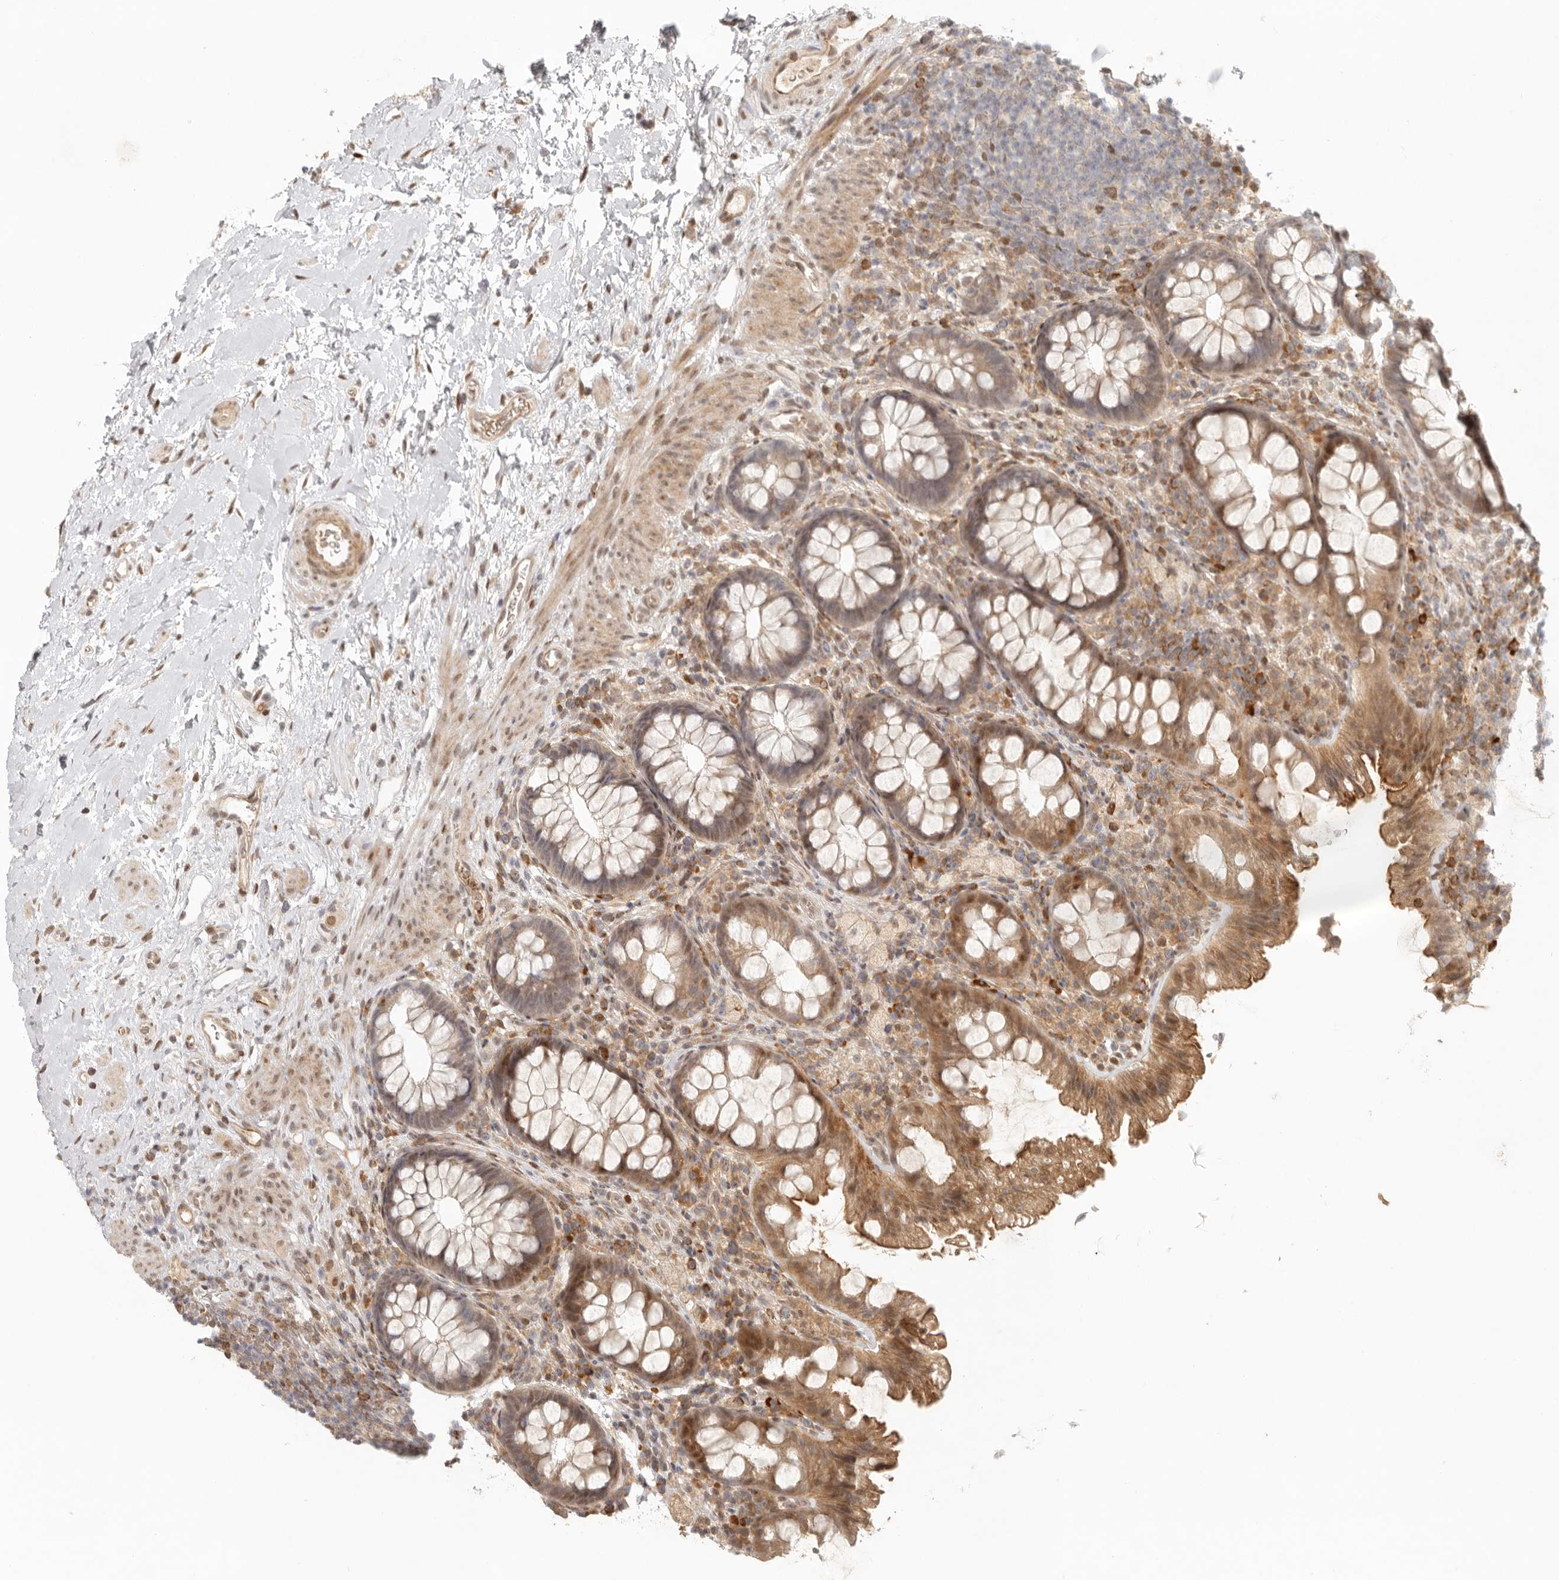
{"staining": {"intensity": "weak", "quantity": ">75%", "location": "cytoplasmic/membranous,nuclear"}, "tissue": "colon", "cell_type": "Endothelial cells", "image_type": "normal", "snomed": [{"axis": "morphology", "description": "Normal tissue, NOS"}, {"axis": "topography", "description": "Colon"}], "caption": "Human colon stained for a protein (brown) demonstrates weak cytoplasmic/membranous,nuclear positive staining in approximately >75% of endothelial cells.", "gene": "AHDC1", "patient": {"sex": "female", "age": 62}}